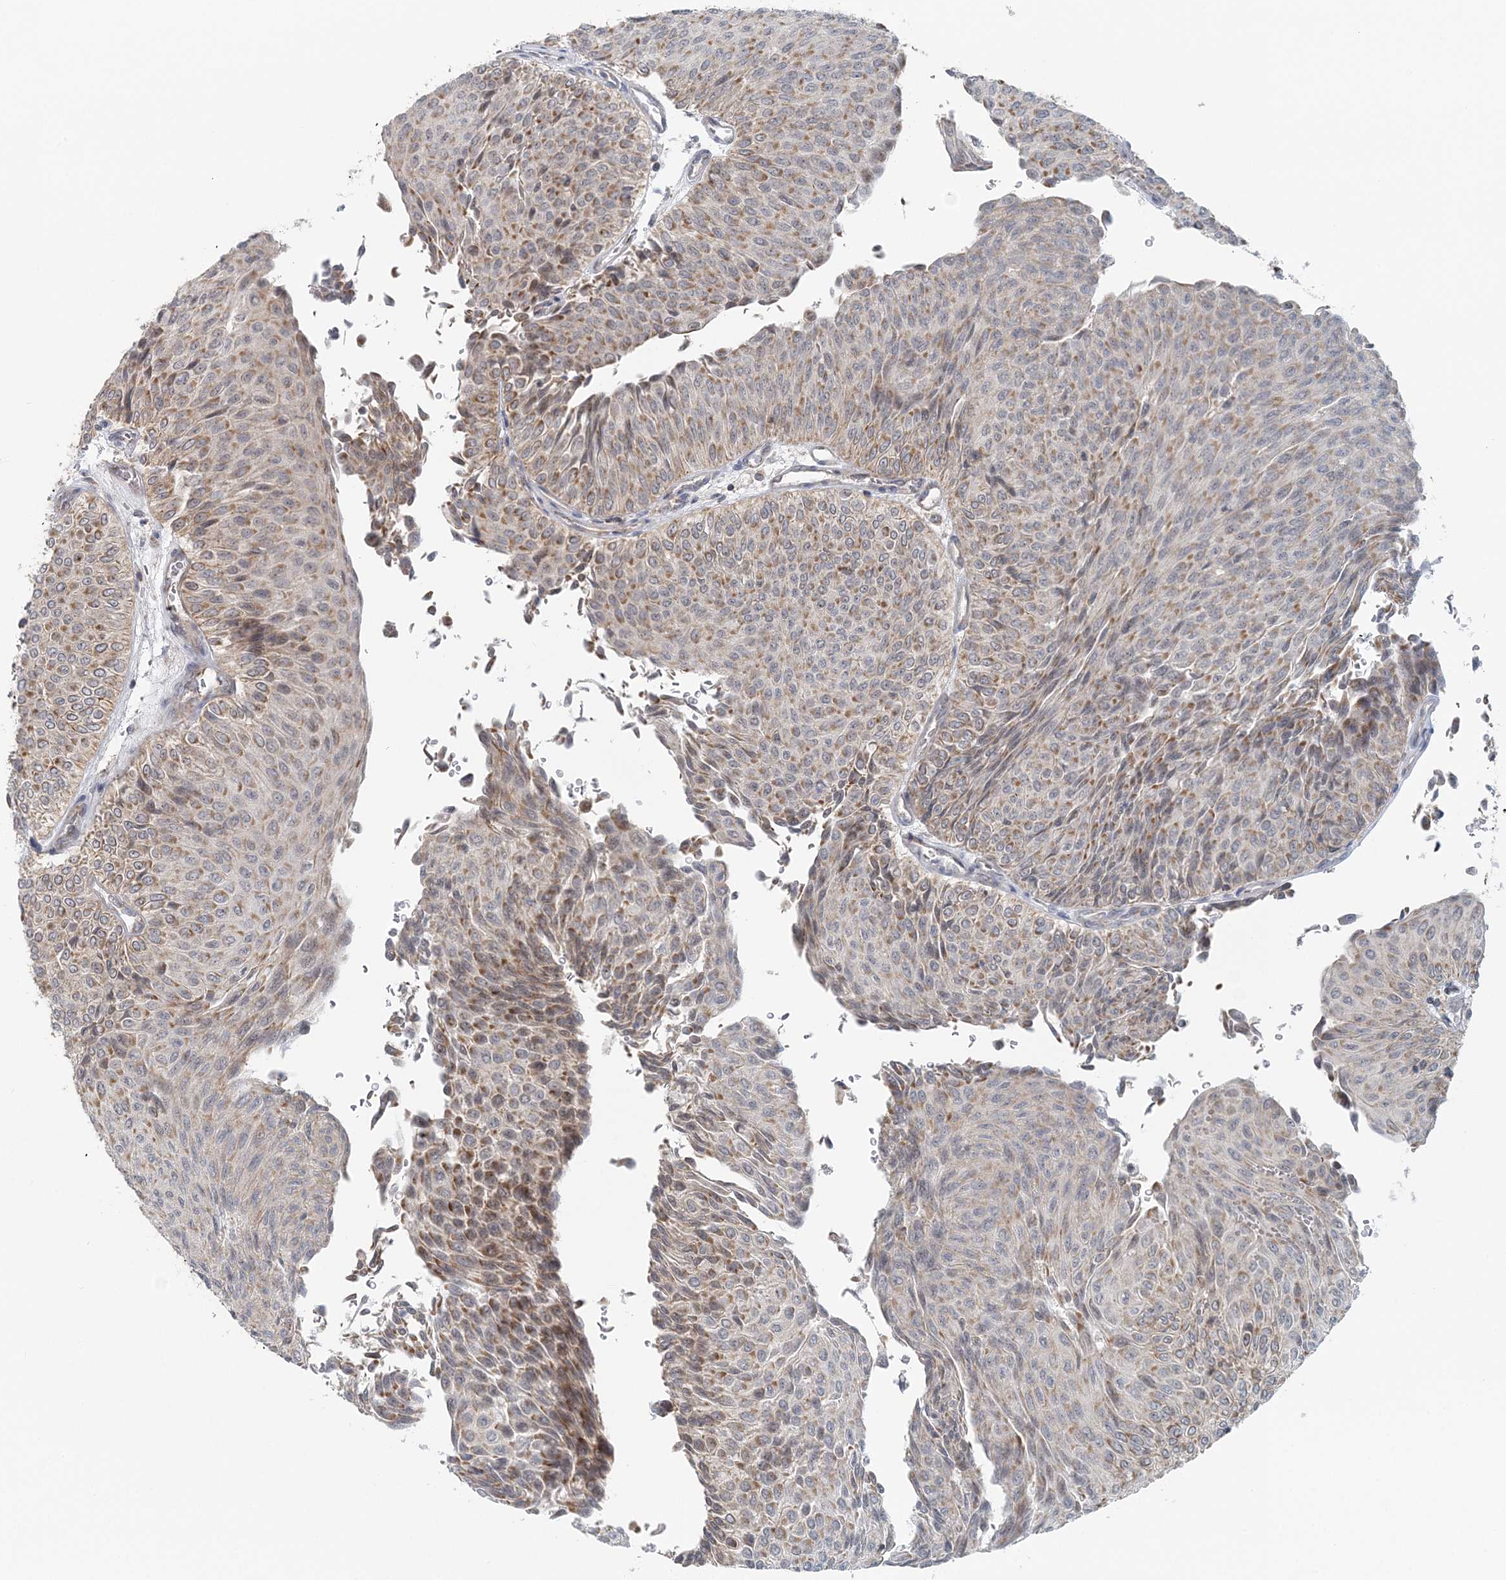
{"staining": {"intensity": "moderate", "quantity": ">75%", "location": "cytoplasmic/membranous"}, "tissue": "urothelial cancer", "cell_type": "Tumor cells", "image_type": "cancer", "snomed": [{"axis": "morphology", "description": "Urothelial carcinoma, Low grade"}, {"axis": "topography", "description": "Urinary bladder"}], "caption": "There is medium levels of moderate cytoplasmic/membranous positivity in tumor cells of urothelial cancer, as demonstrated by immunohistochemical staining (brown color).", "gene": "RNF150", "patient": {"sex": "male", "age": 78}}